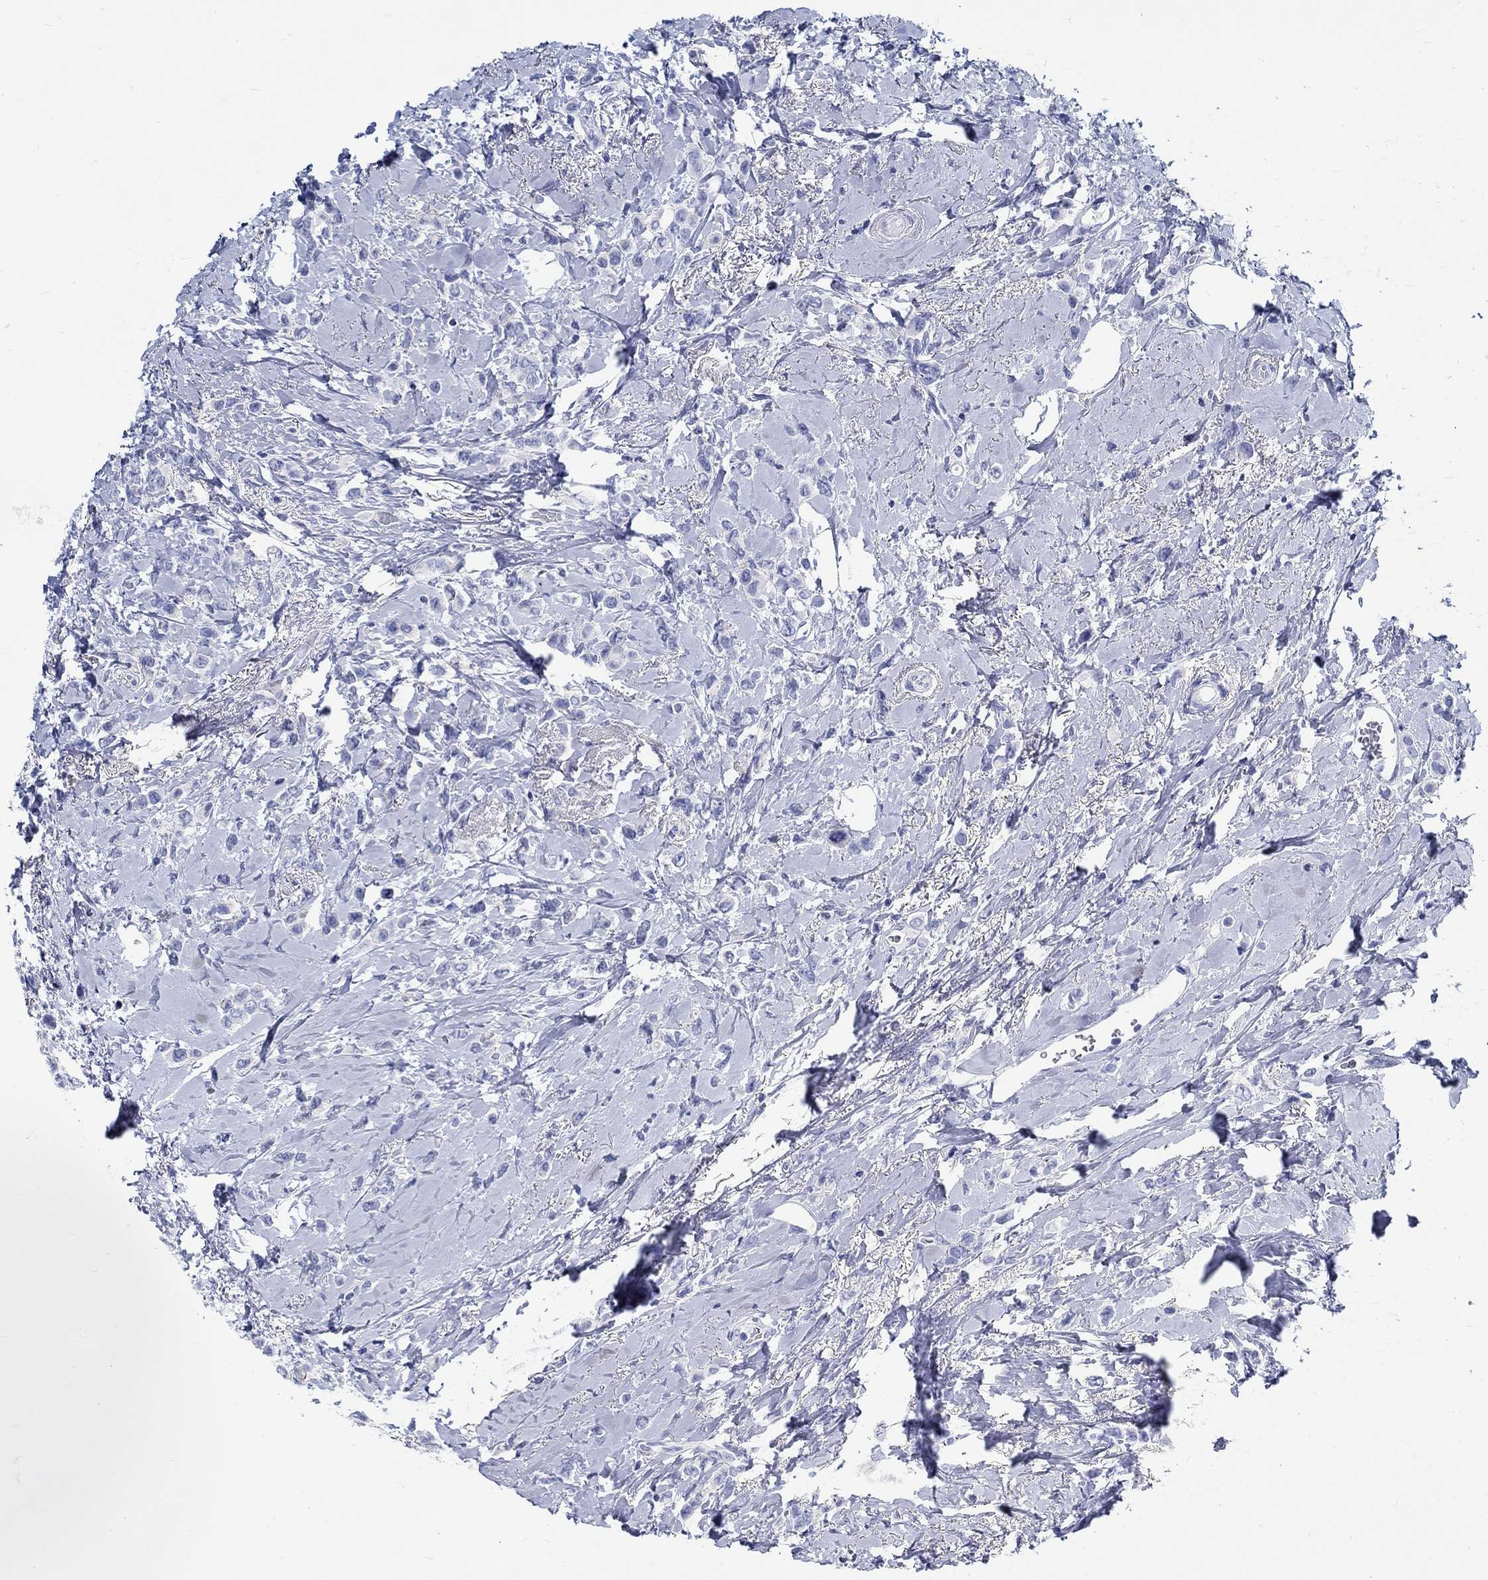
{"staining": {"intensity": "negative", "quantity": "none", "location": "none"}, "tissue": "breast cancer", "cell_type": "Tumor cells", "image_type": "cancer", "snomed": [{"axis": "morphology", "description": "Lobular carcinoma"}, {"axis": "topography", "description": "Breast"}], "caption": "Immunohistochemical staining of human breast cancer (lobular carcinoma) shows no significant expression in tumor cells.", "gene": "RD3L", "patient": {"sex": "female", "age": 66}}